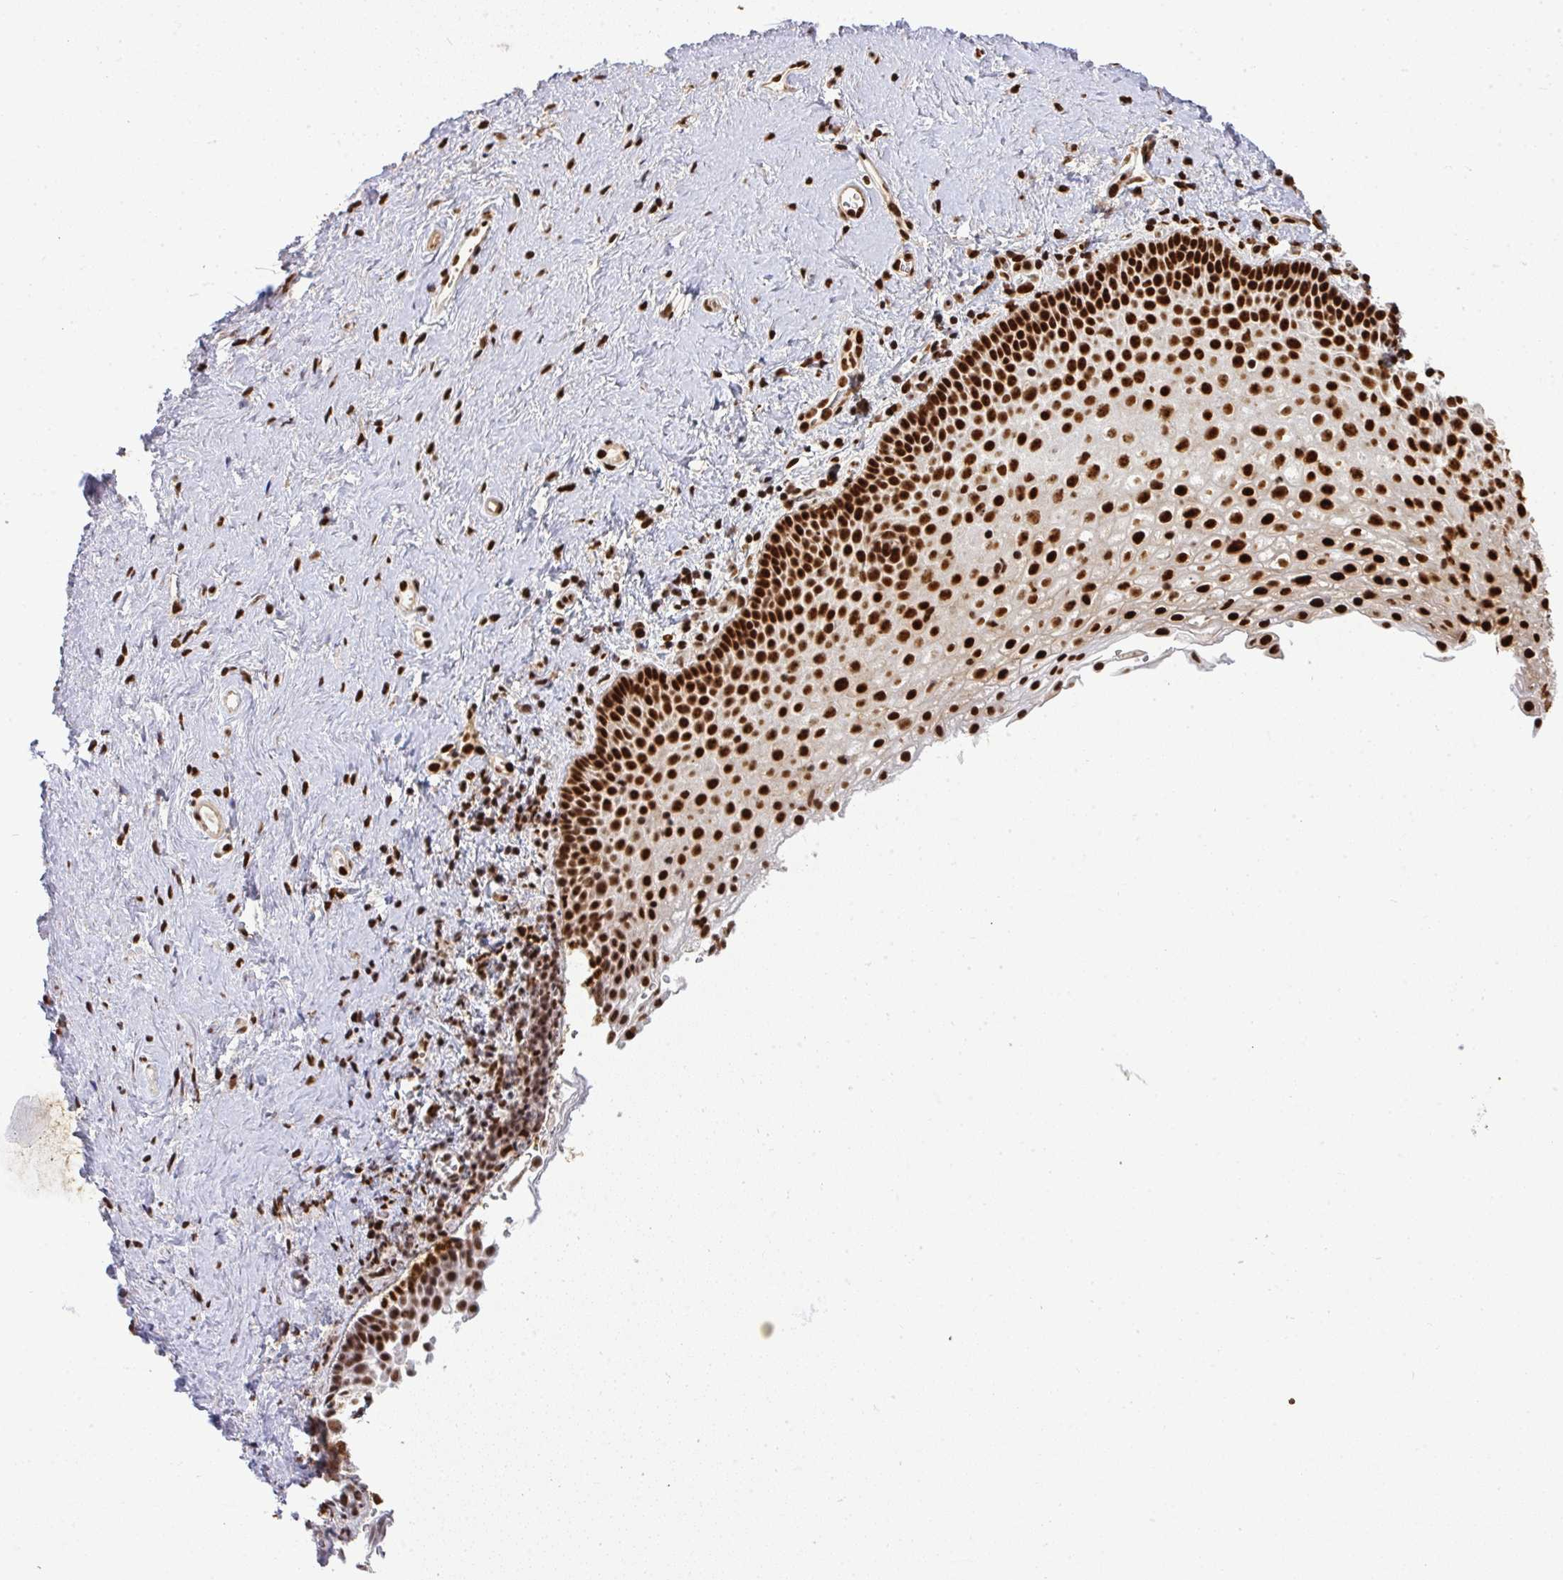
{"staining": {"intensity": "strong", "quantity": "25%-75%", "location": "nuclear"}, "tissue": "vagina", "cell_type": "Squamous epithelial cells", "image_type": "normal", "snomed": [{"axis": "morphology", "description": "Normal tissue, NOS"}, {"axis": "topography", "description": "Vagina"}], "caption": "High-power microscopy captured an immunohistochemistry (IHC) photomicrograph of normal vagina, revealing strong nuclear expression in about 25%-75% of squamous epithelial cells.", "gene": "U2AF1L4", "patient": {"sex": "female", "age": 61}}